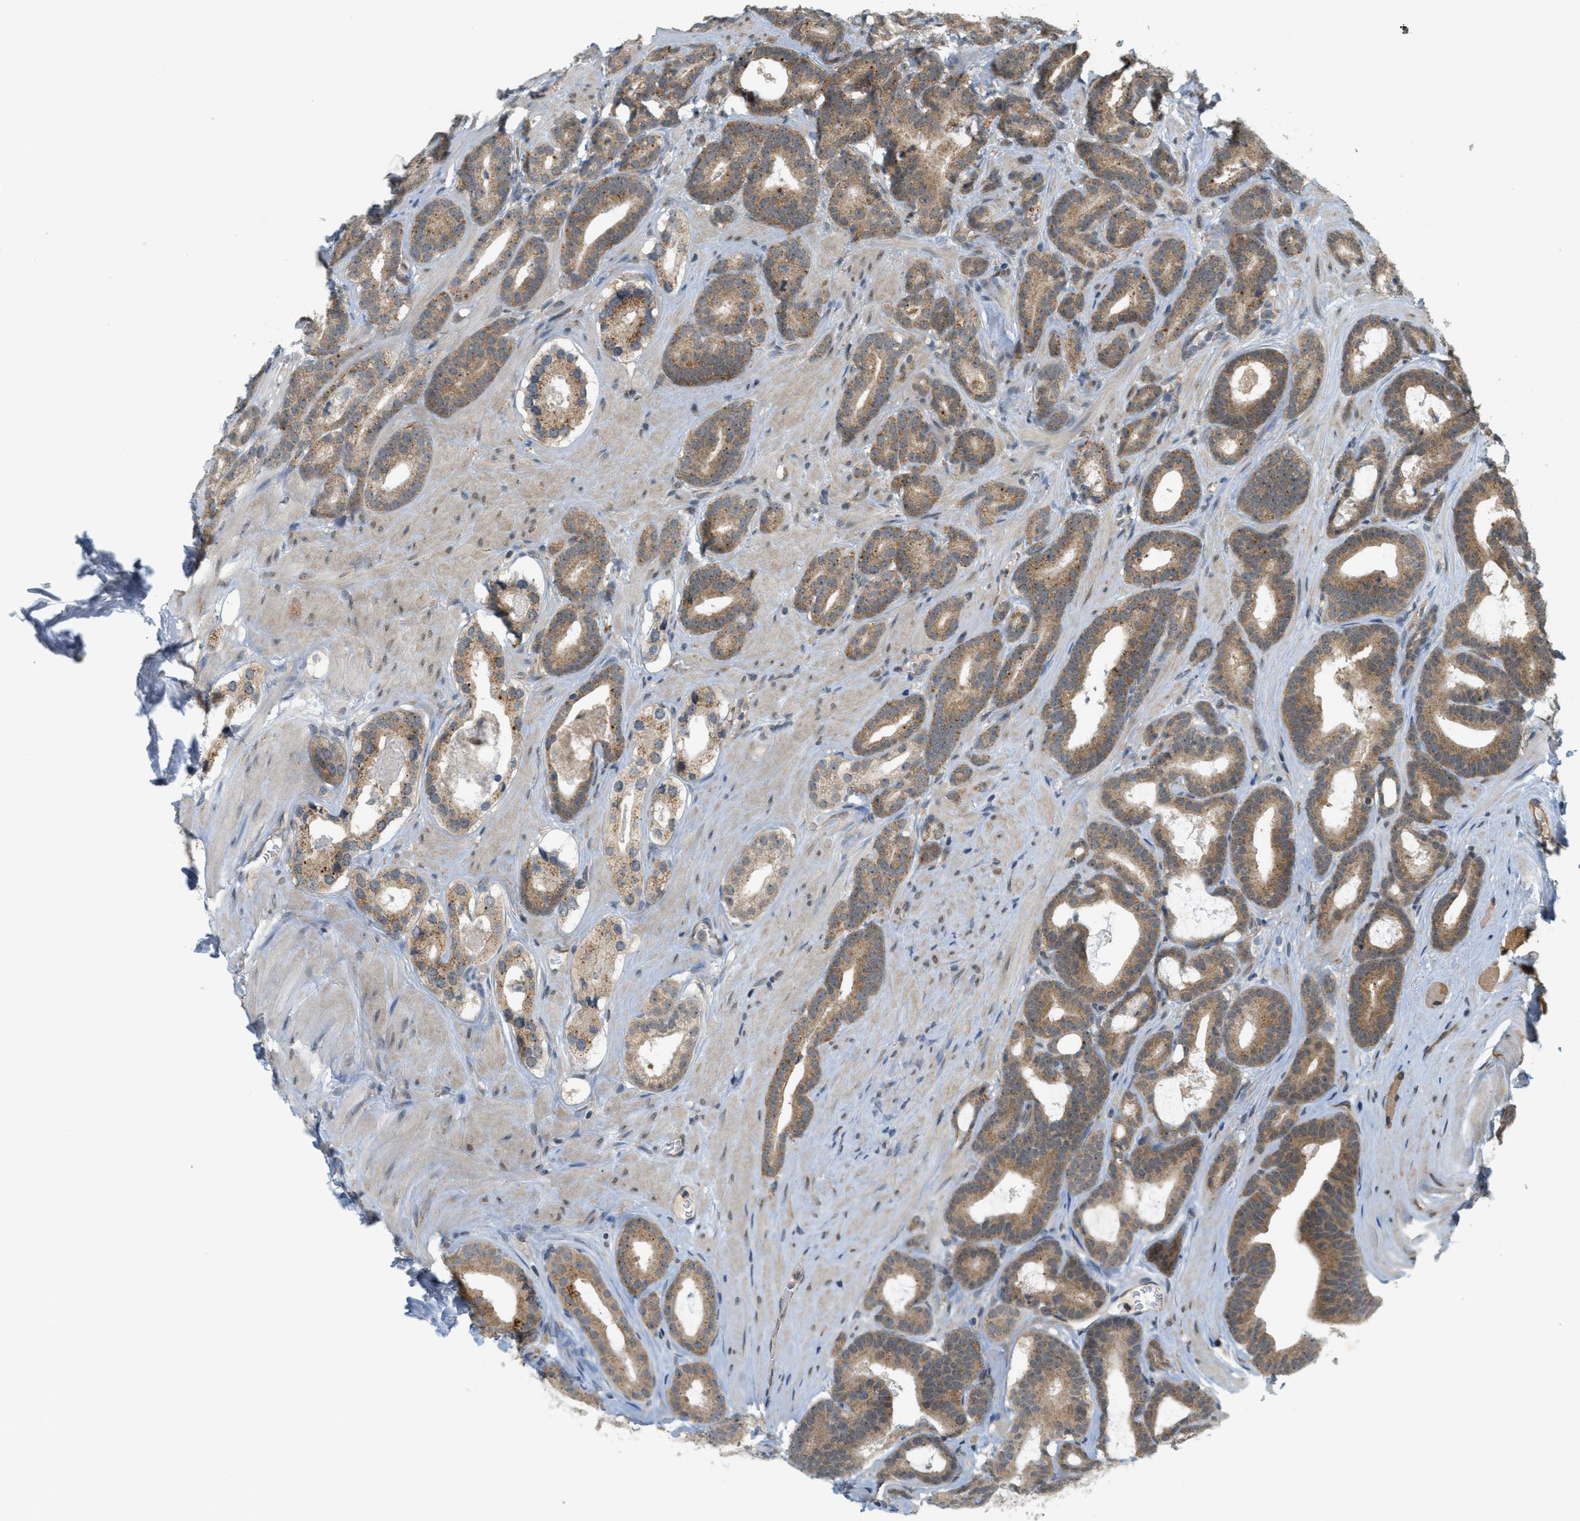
{"staining": {"intensity": "moderate", "quantity": ">75%", "location": "cytoplasmic/membranous"}, "tissue": "prostate cancer", "cell_type": "Tumor cells", "image_type": "cancer", "snomed": [{"axis": "morphology", "description": "Adenocarcinoma, High grade"}, {"axis": "topography", "description": "Prostate"}], "caption": "This is a photomicrograph of immunohistochemistry (IHC) staining of prostate adenocarcinoma (high-grade), which shows moderate expression in the cytoplasmic/membranous of tumor cells.", "gene": "PRKD1", "patient": {"sex": "male", "age": 60}}